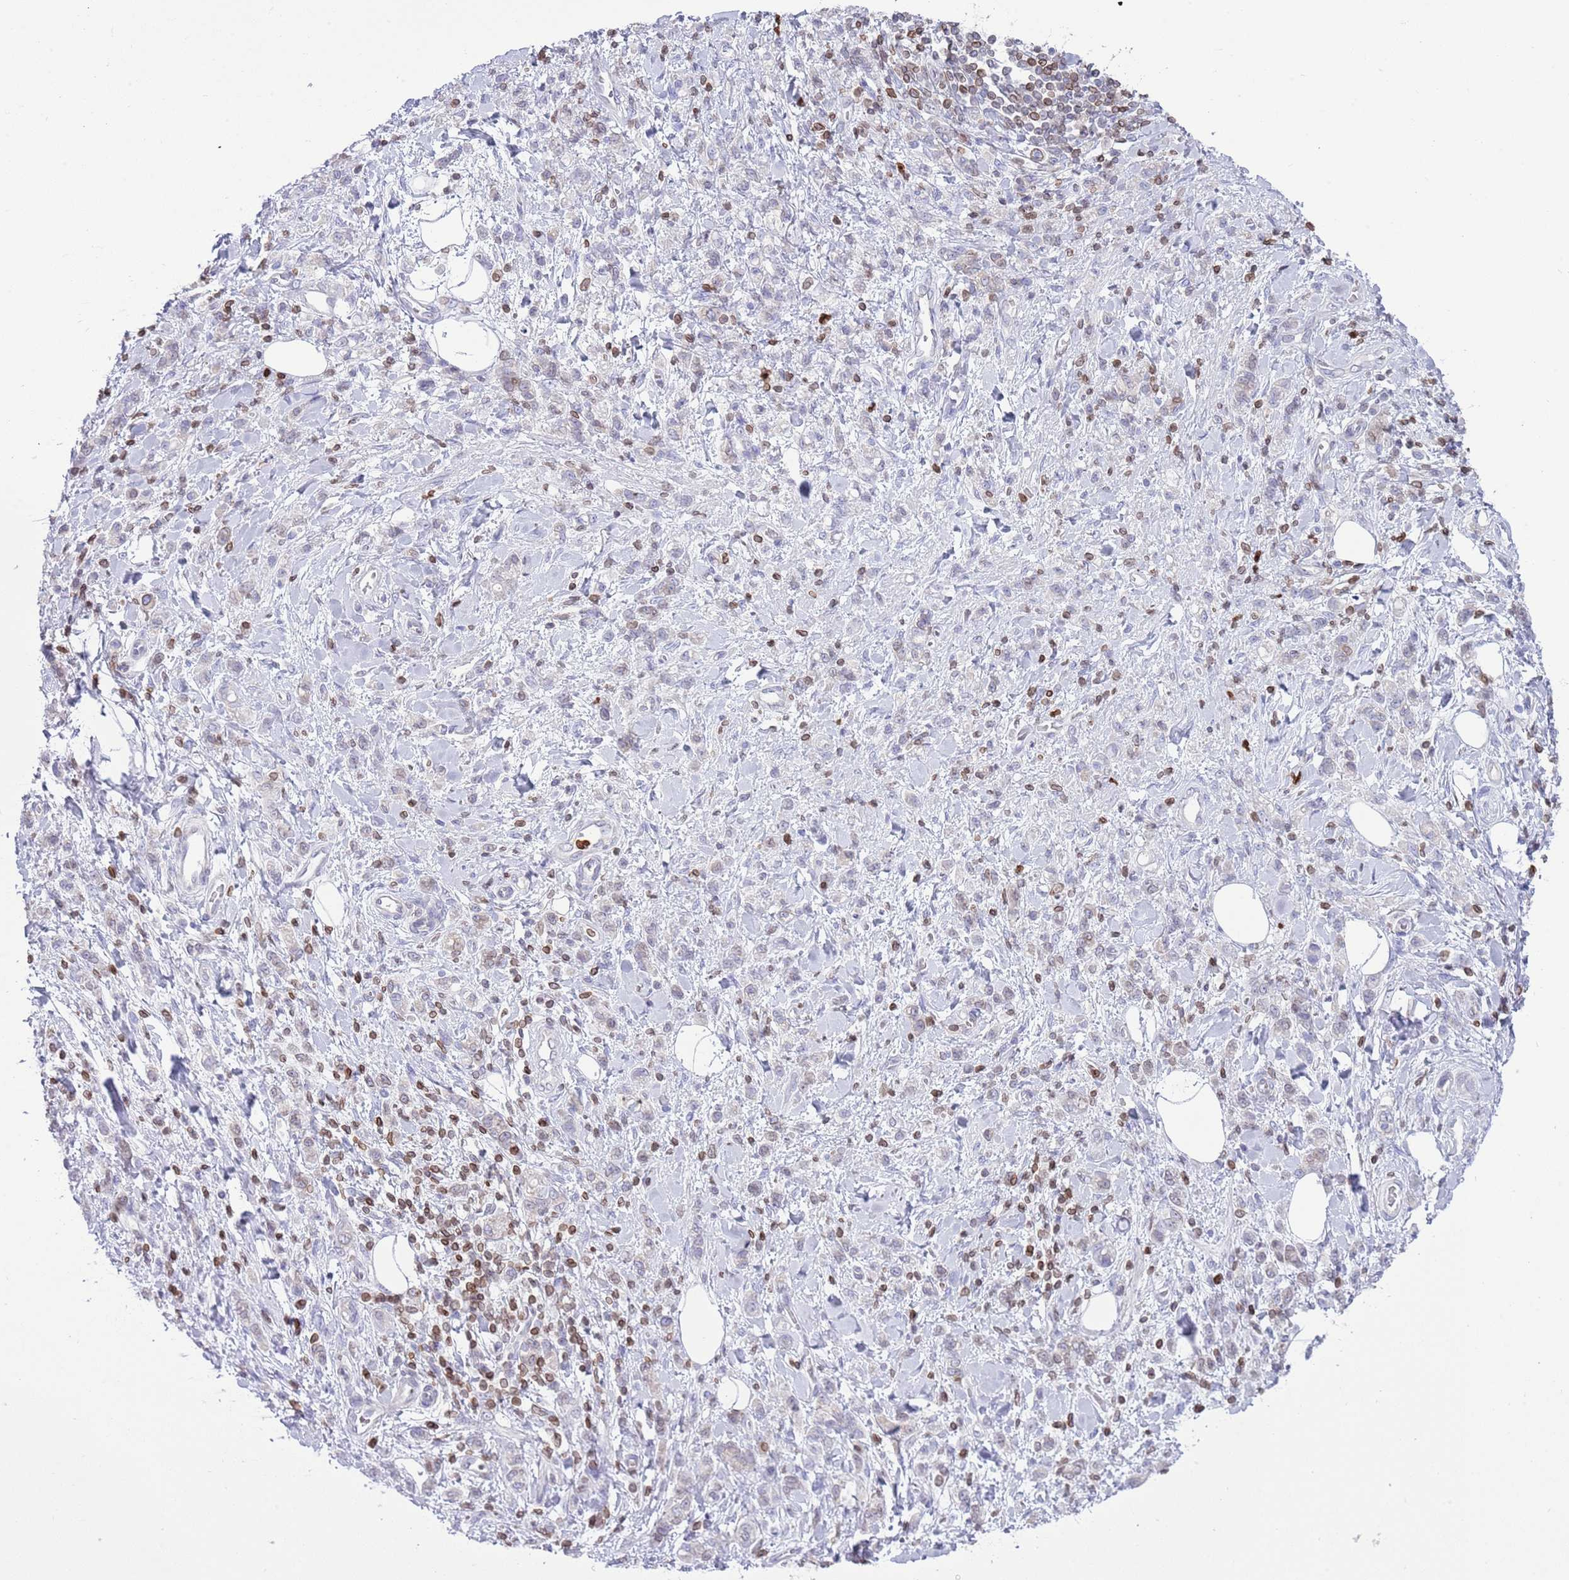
{"staining": {"intensity": "negative", "quantity": "none", "location": "none"}, "tissue": "stomach cancer", "cell_type": "Tumor cells", "image_type": "cancer", "snomed": [{"axis": "morphology", "description": "Adenocarcinoma, NOS"}, {"axis": "topography", "description": "Stomach"}], "caption": "Human adenocarcinoma (stomach) stained for a protein using immunohistochemistry reveals no expression in tumor cells.", "gene": "LBR", "patient": {"sex": "male", "age": 77}}